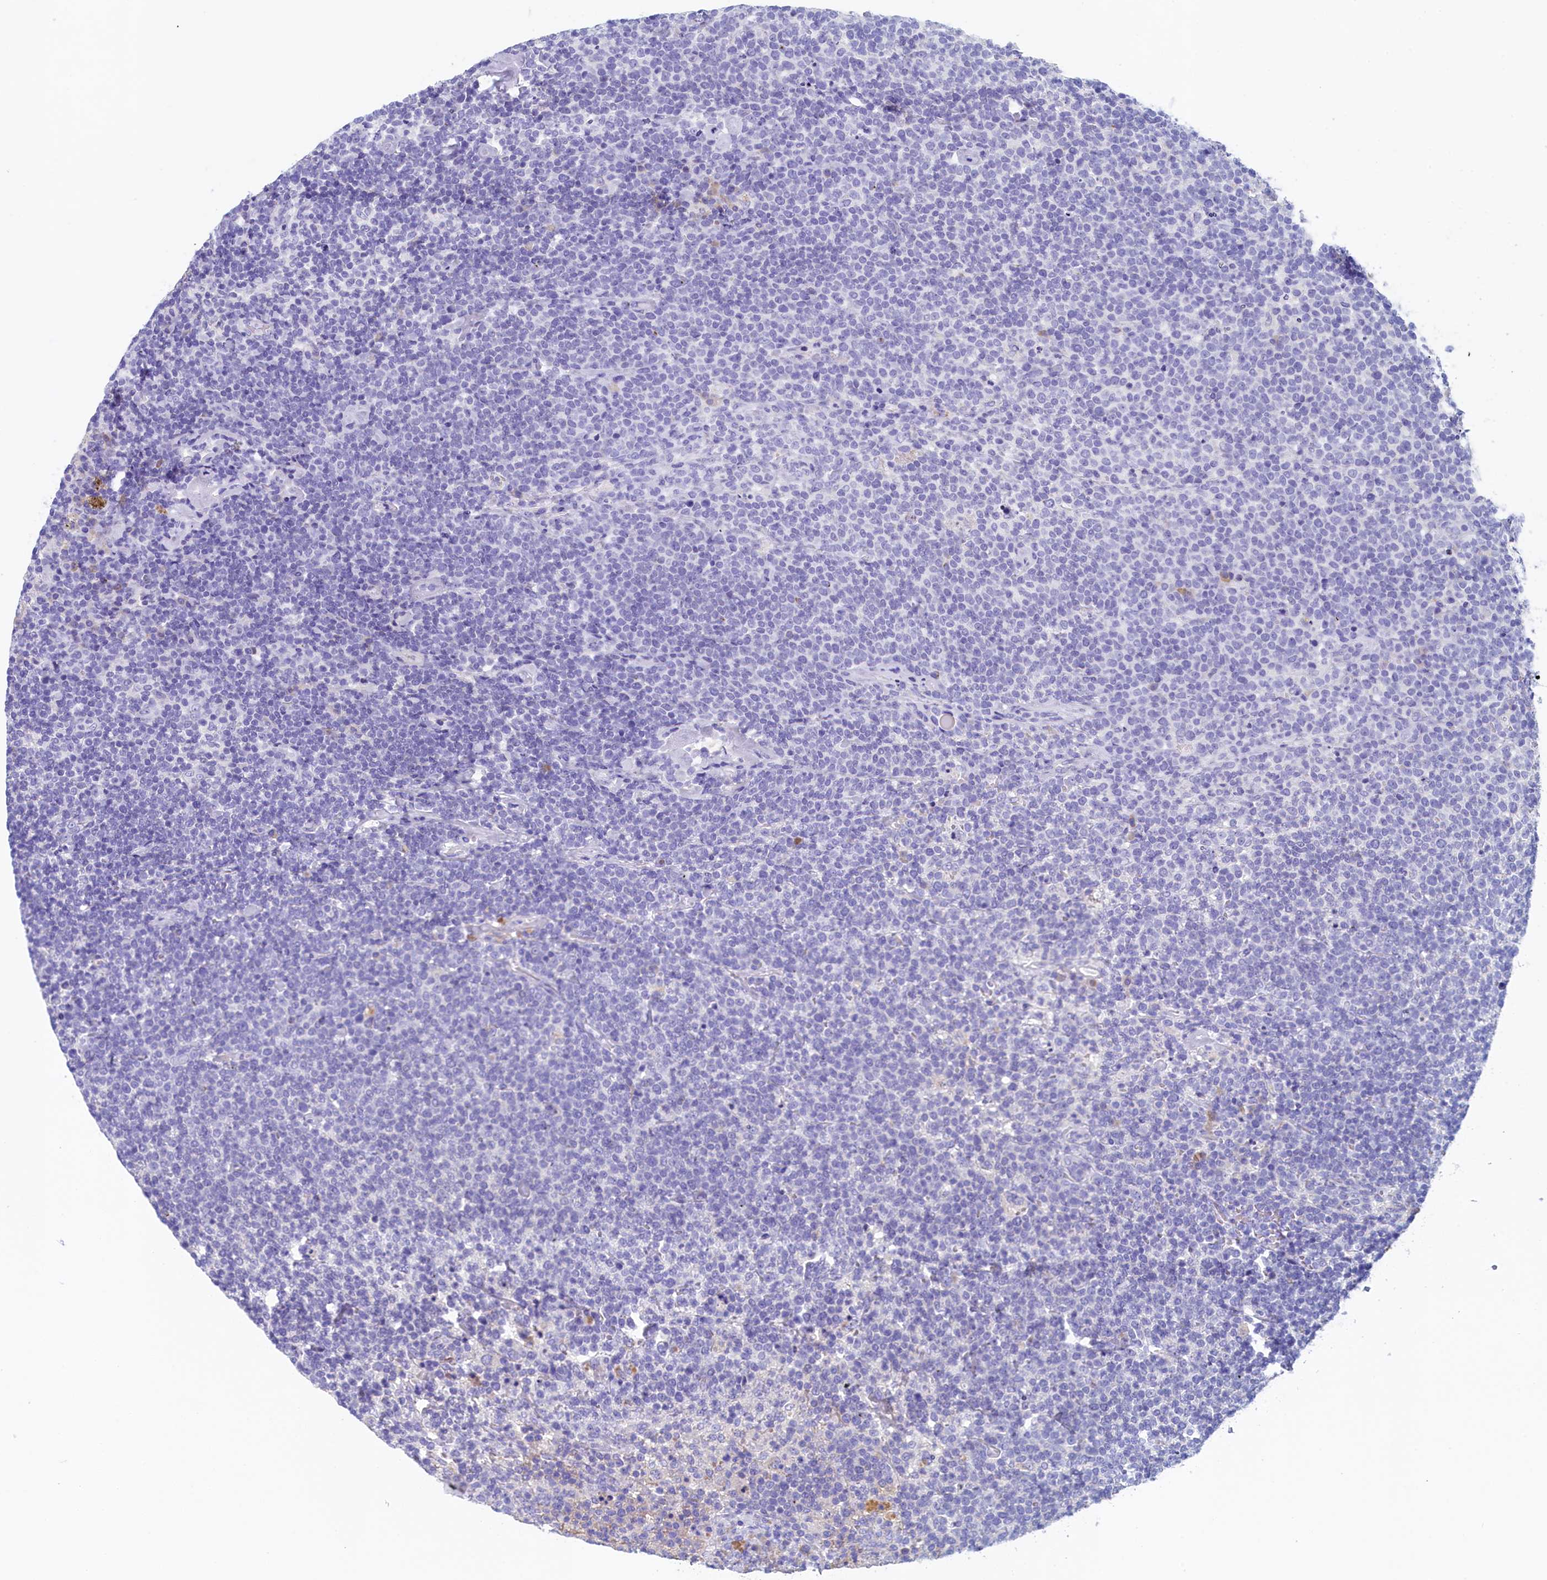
{"staining": {"intensity": "negative", "quantity": "none", "location": "none"}, "tissue": "lymphoma", "cell_type": "Tumor cells", "image_type": "cancer", "snomed": [{"axis": "morphology", "description": "Malignant lymphoma, non-Hodgkin's type, High grade"}, {"axis": "topography", "description": "Lymph node"}], "caption": "Tumor cells are negative for protein expression in human lymphoma.", "gene": "GUCA1C", "patient": {"sex": "male", "age": 61}}